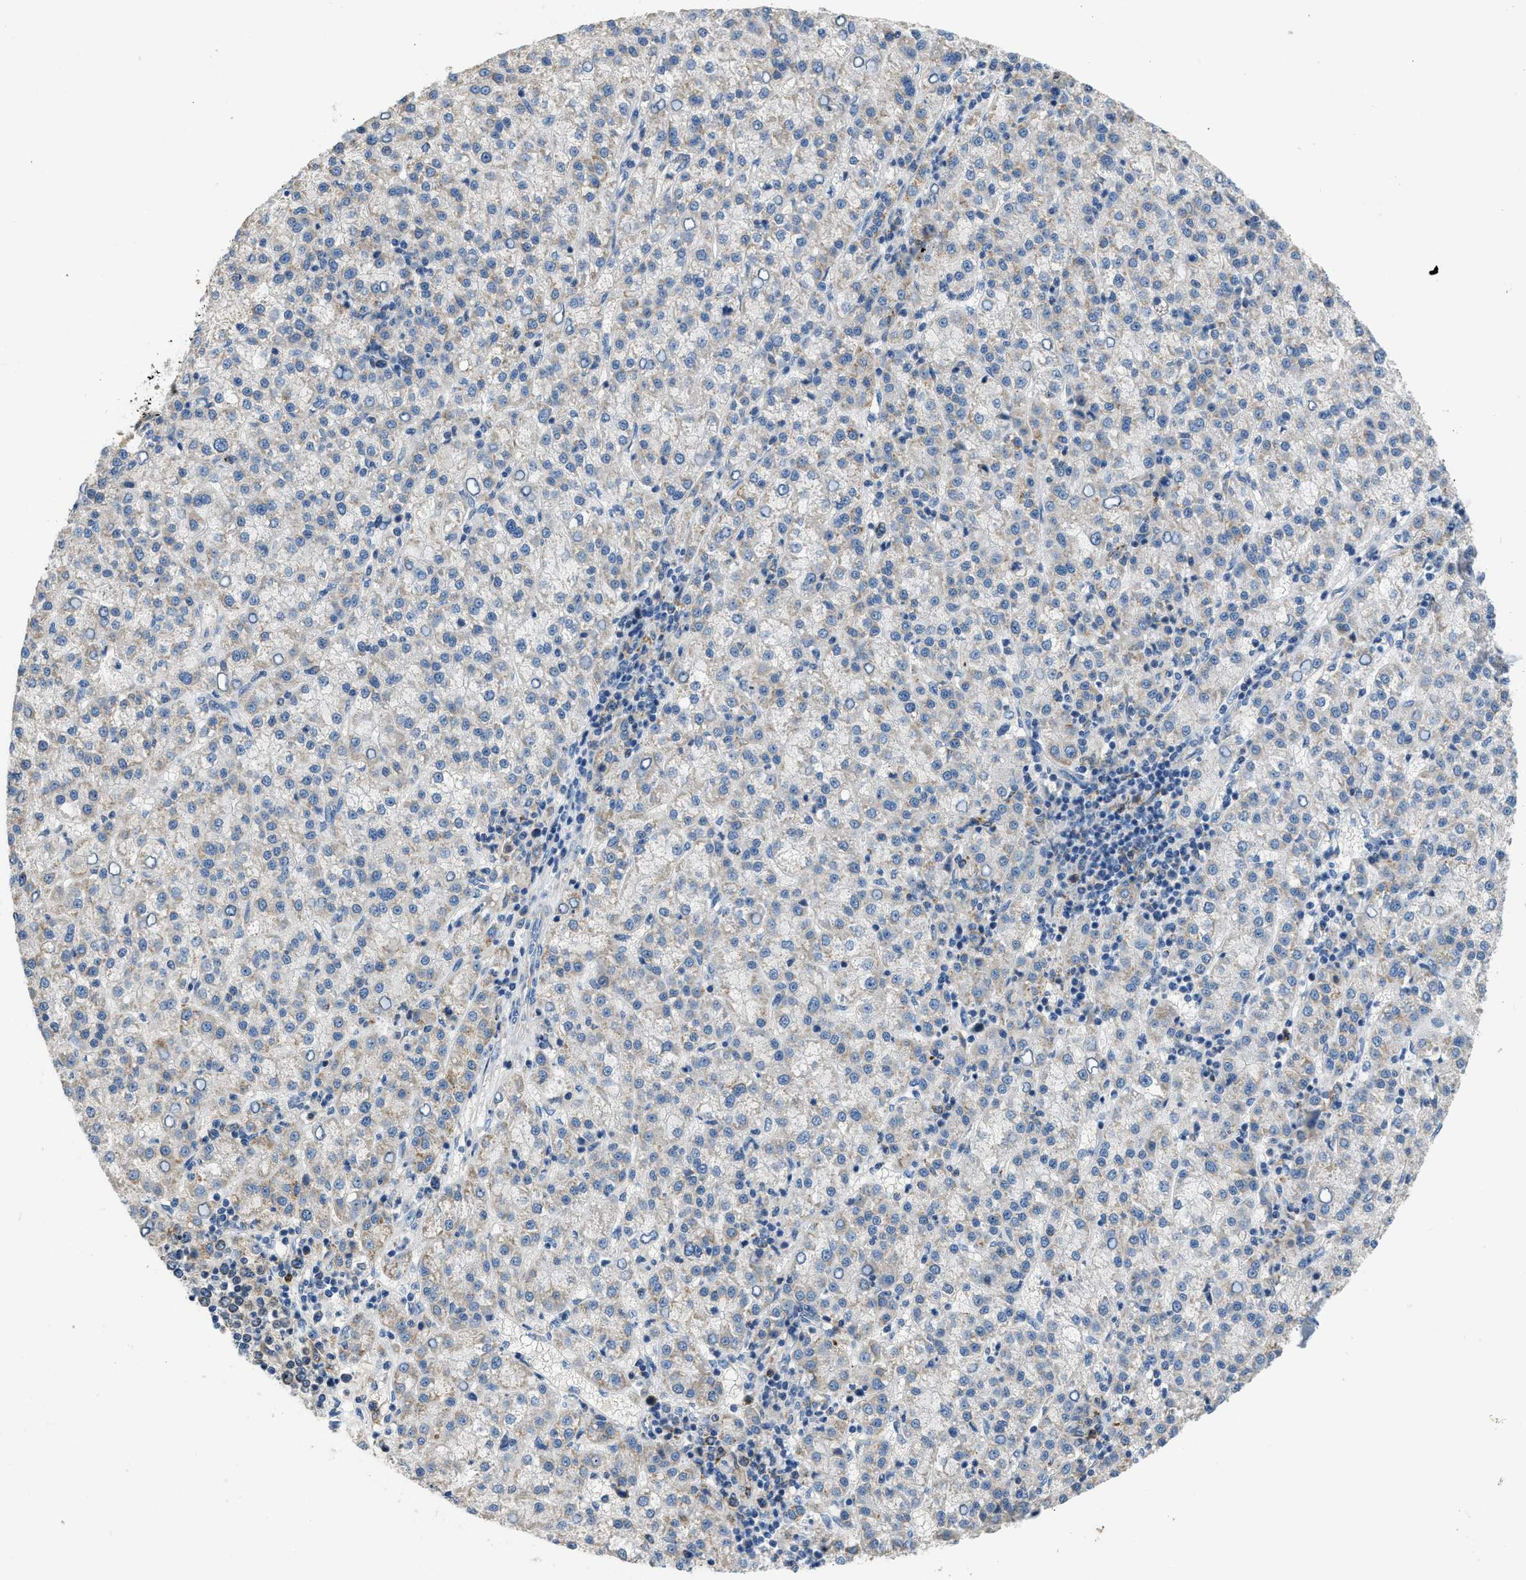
{"staining": {"intensity": "weak", "quantity": "25%-75%", "location": "cytoplasmic/membranous"}, "tissue": "liver cancer", "cell_type": "Tumor cells", "image_type": "cancer", "snomed": [{"axis": "morphology", "description": "Carcinoma, Hepatocellular, NOS"}, {"axis": "topography", "description": "Liver"}], "caption": "Immunohistochemical staining of liver cancer (hepatocellular carcinoma) shows low levels of weak cytoplasmic/membranous protein staining in about 25%-75% of tumor cells.", "gene": "TOMM34", "patient": {"sex": "female", "age": 58}}